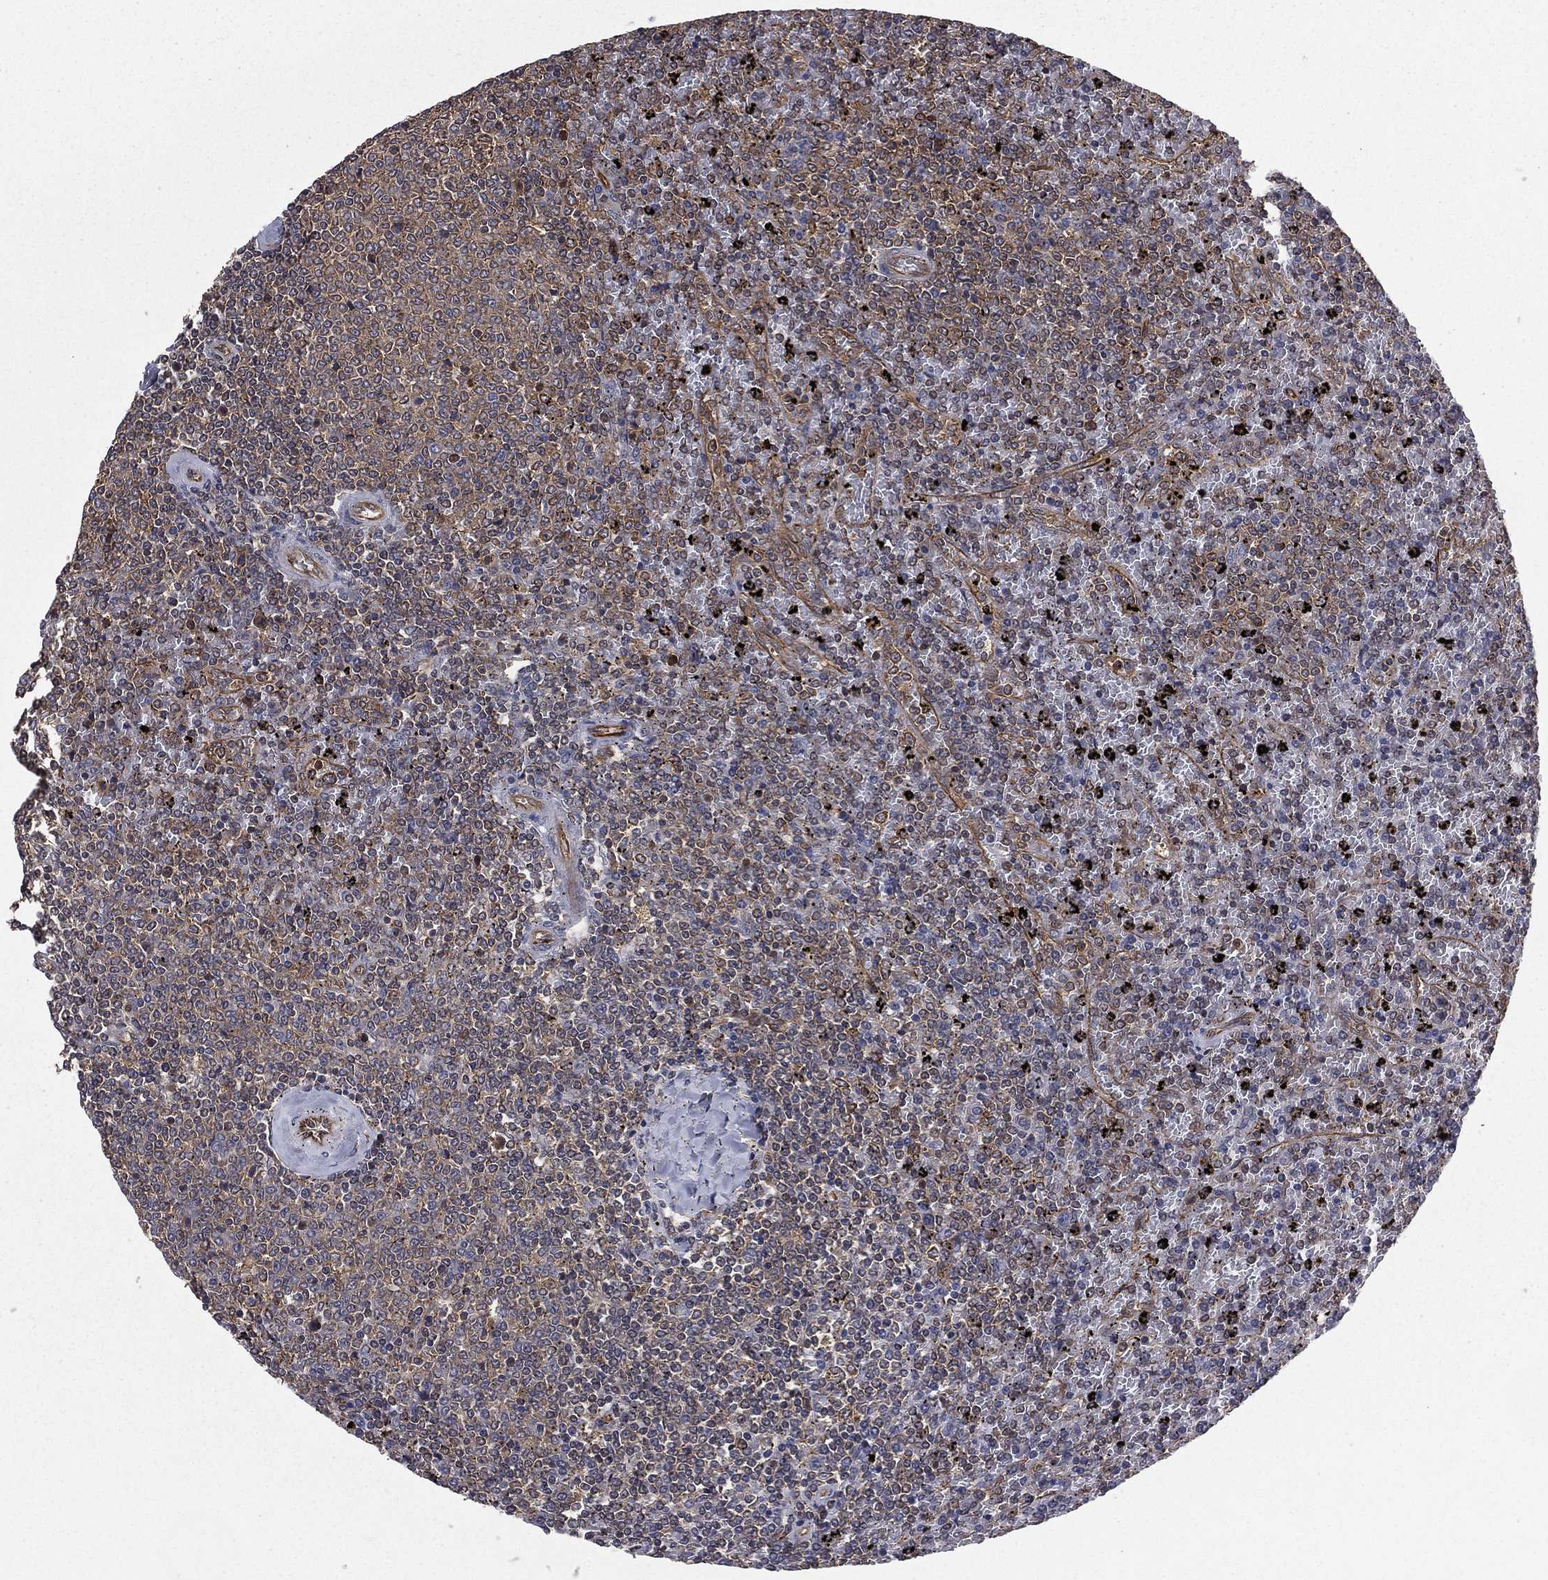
{"staining": {"intensity": "negative", "quantity": "none", "location": "none"}, "tissue": "lymphoma", "cell_type": "Tumor cells", "image_type": "cancer", "snomed": [{"axis": "morphology", "description": "Malignant lymphoma, non-Hodgkin's type, Low grade"}, {"axis": "topography", "description": "Spleen"}], "caption": "Tumor cells show no significant staining in lymphoma. (Brightfield microscopy of DAB (3,3'-diaminobenzidine) immunohistochemistry (IHC) at high magnification).", "gene": "CERT1", "patient": {"sex": "female", "age": 77}}